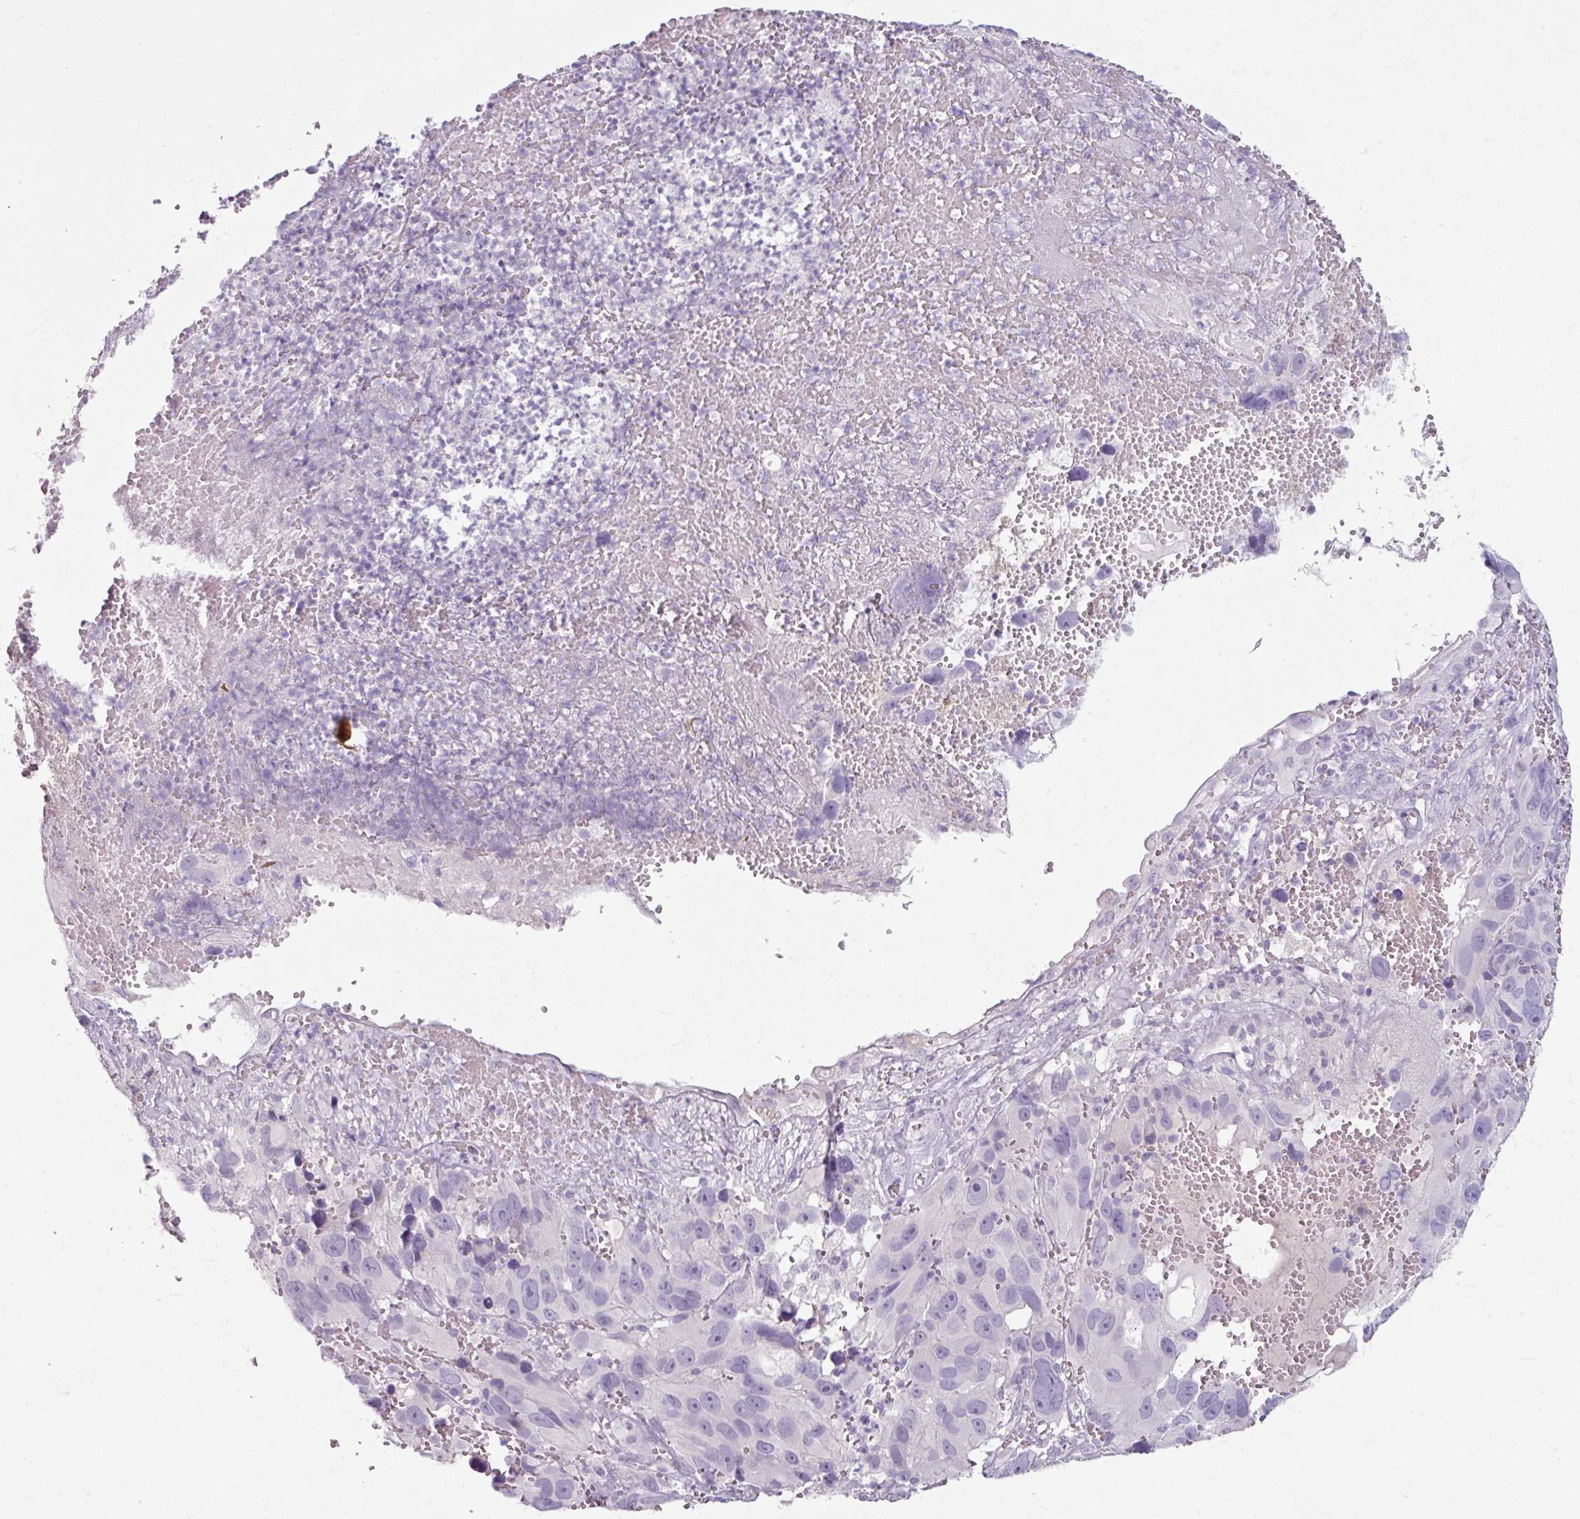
{"staining": {"intensity": "negative", "quantity": "none", "location": "none"}, "tissue": "melanoma", "cell_type": "Tumor cells", "image_type": "cancer", "snomed": [{"axis": "morphology", "description": "Malignant melanoma, NOS"}, {"axis": "topography", "description": "Skin"}], "caption": "The immunohistochemistry image has no significant staining in tumor cells of malignant melanoma tissue.", "gene": "SLC27A5", "patient": {"sex": "male", "age": 84}}